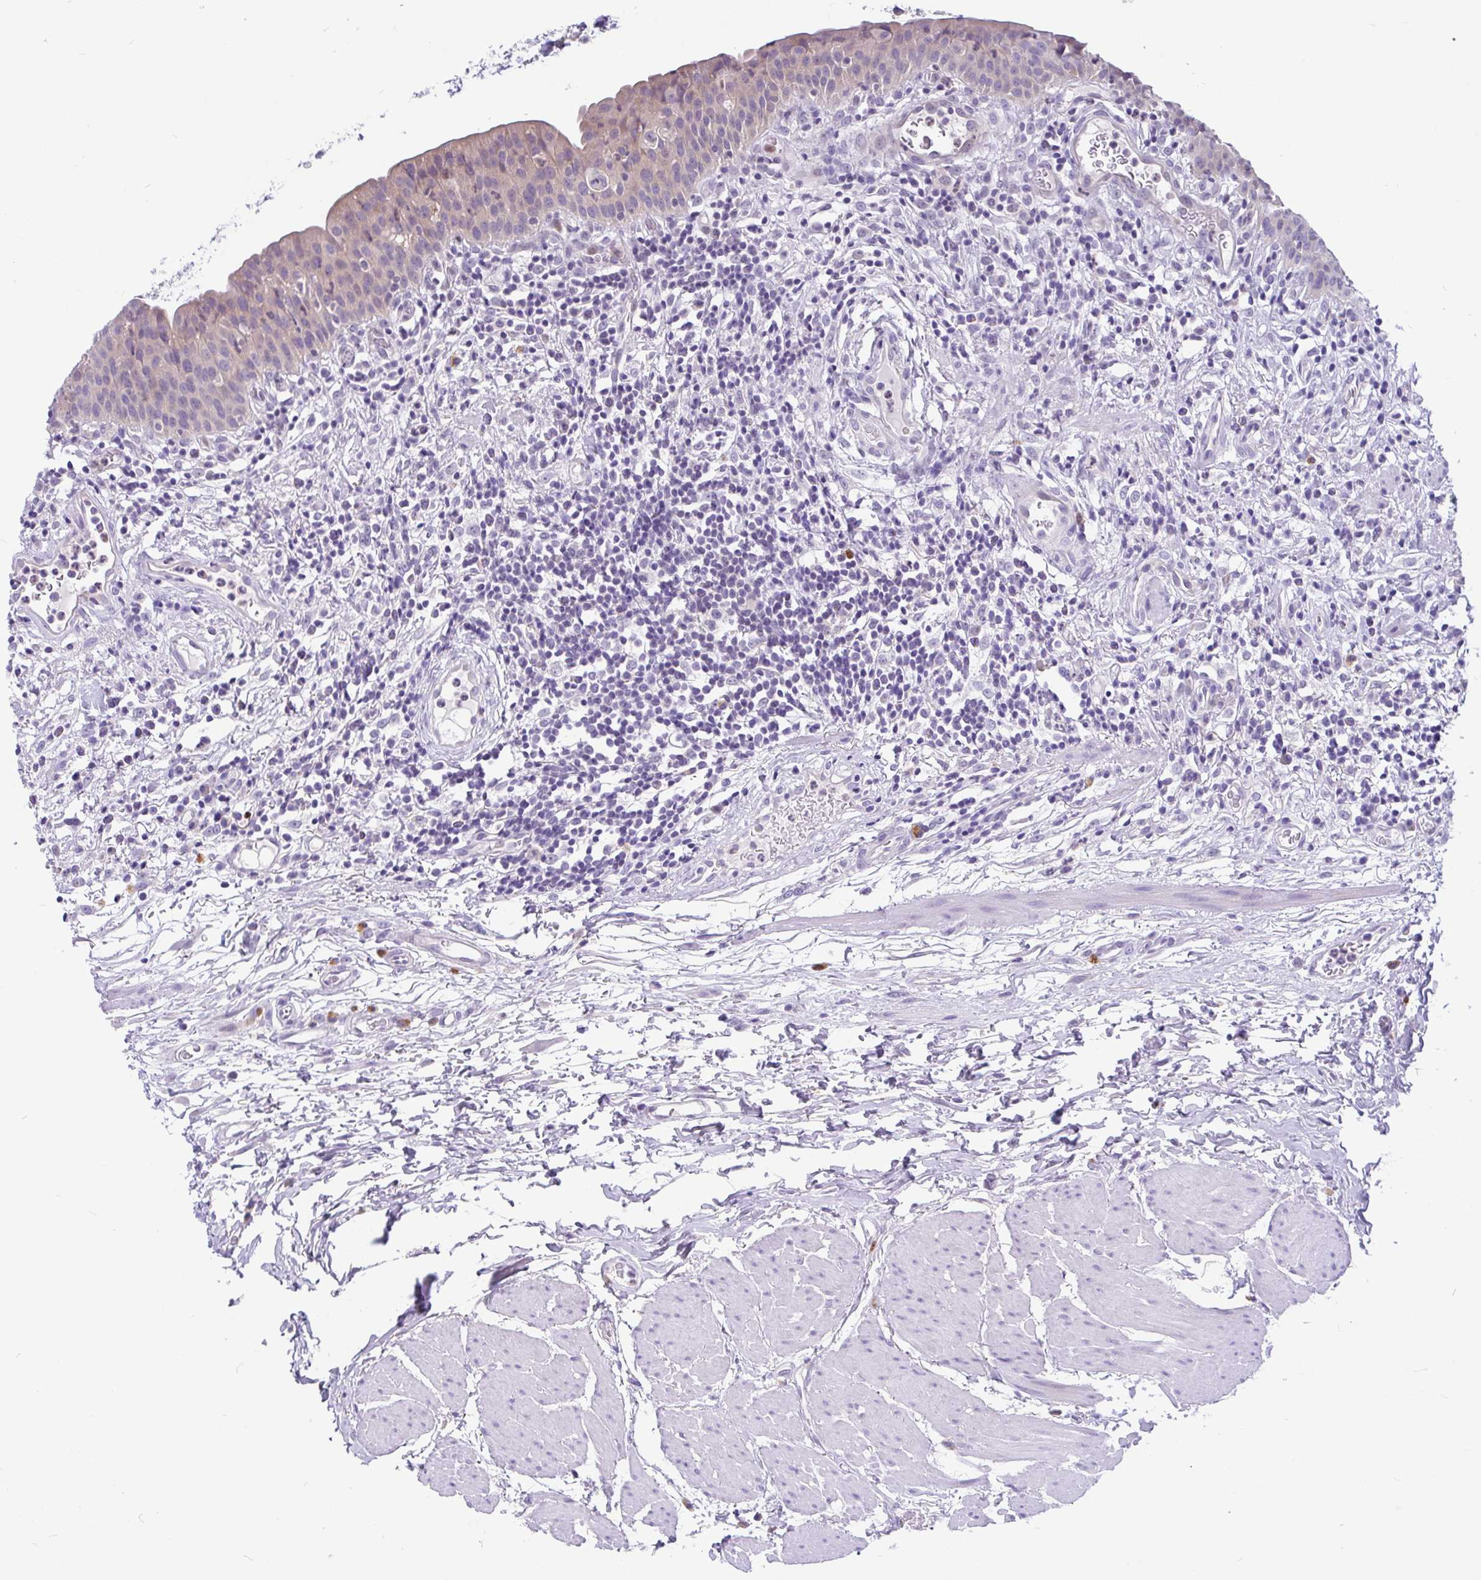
{"staining": {"intensity": "weak", "quantity": "<25%", "location": "cytoplasmic/membranous,nuclear"}, "tissue": "urinary bladder", "cell_type": "Urothelial cells", "image_type": "normal", "snomed": [{"axis": "morphology", "description": "Normal tissue, NOS"}, {"axis": "morphology", "description": "Inflammation, NOS"}, {"axis": "topography", "description": "Urinary bladder"}], "caption": "IHC of normal urinary bladder reveals no staining in urothelial cells.", "gene": "KIAA2013", "patient": {"sex": "male", "age": 57}}